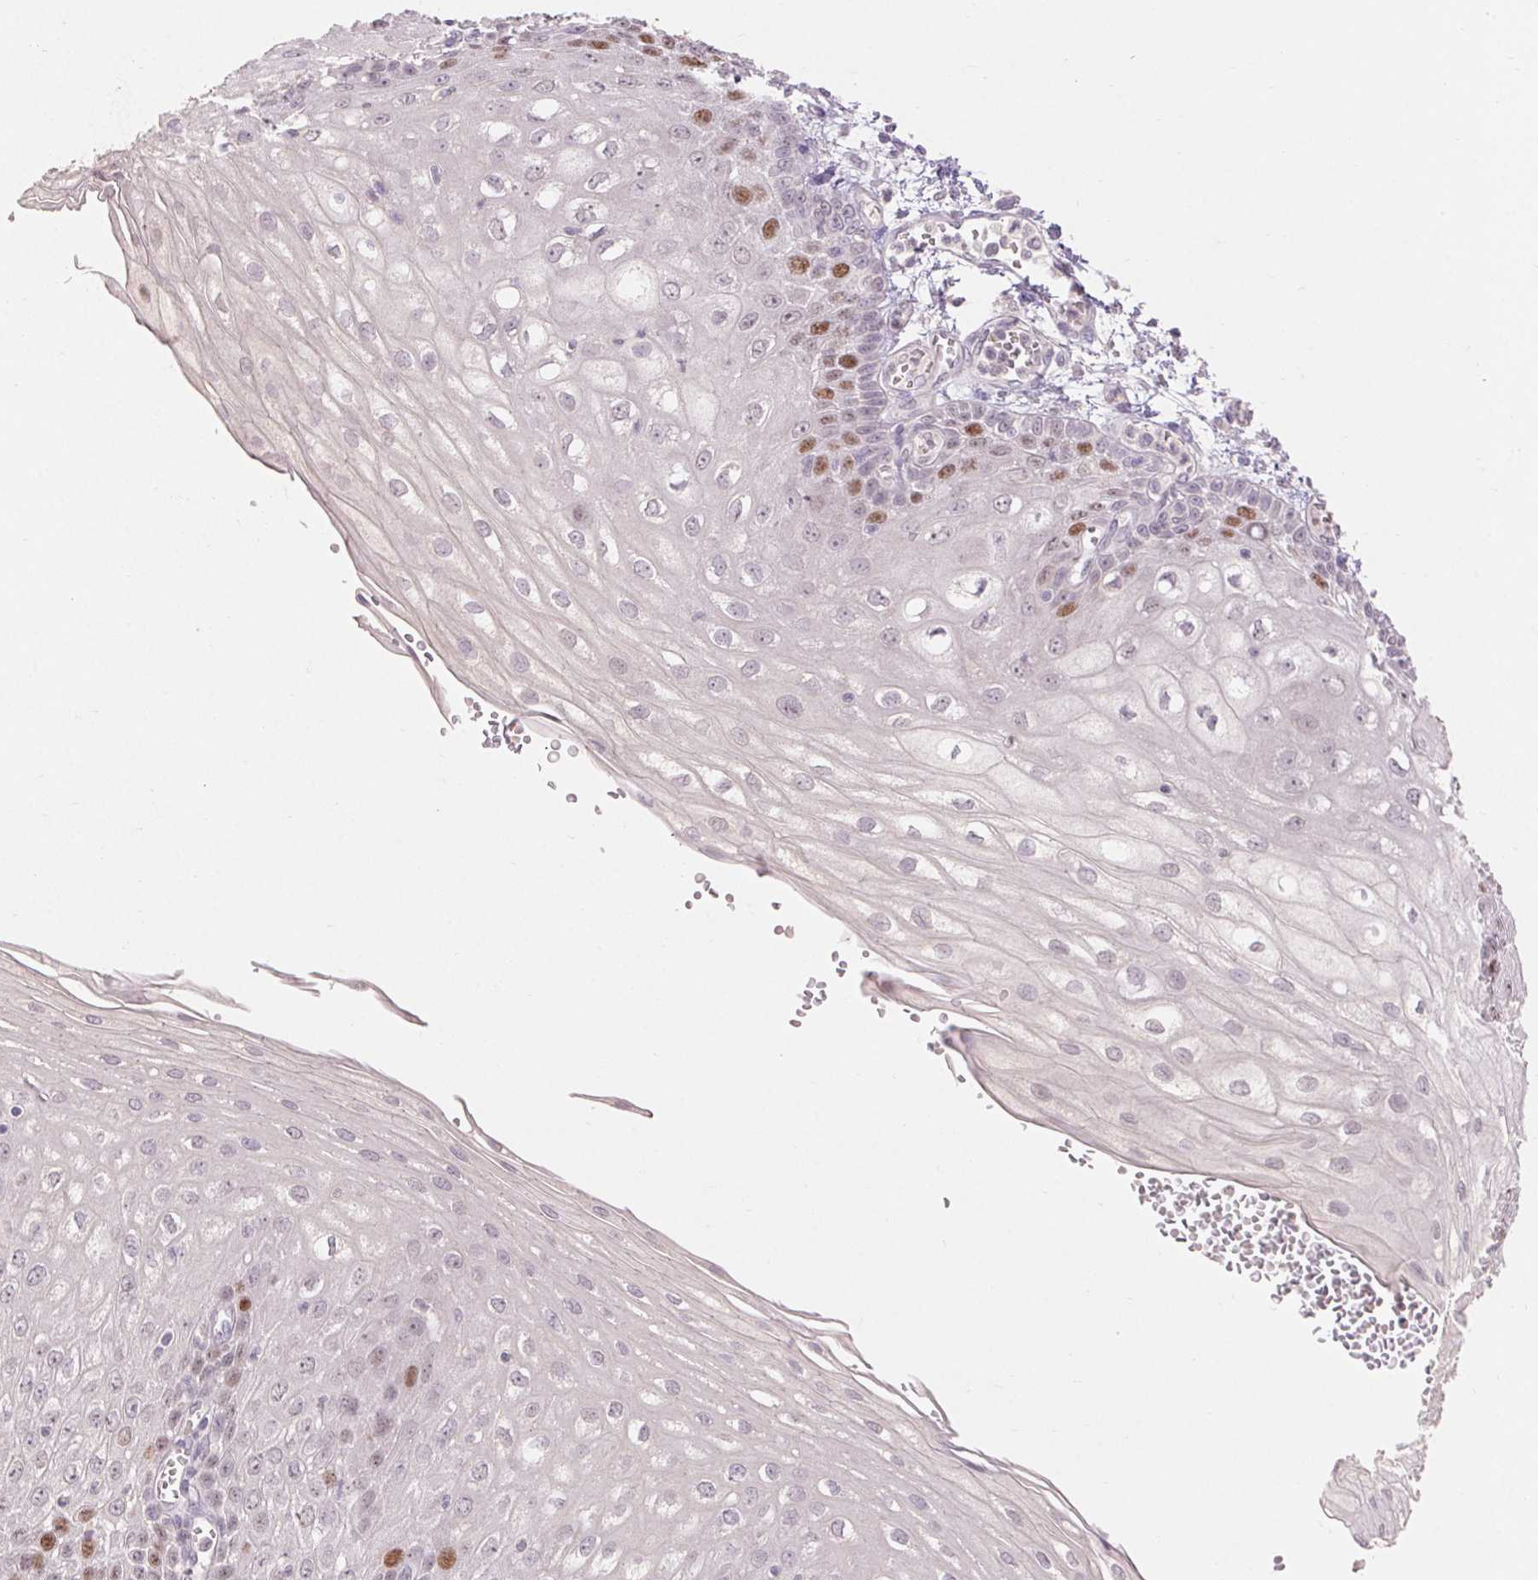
{"staining": {"intensity": "moderate", "quantity": "<25%", "location": "nuclear"}, "tissue": "esophagus", "cell_type": "Squamous epithelial cells", "image_type": "normal", "snomed": [{"axis": "morphology", "description": "Normal tissue, NOS"}, {"axis": "morphology", "description": "Adenocarcinoma, NOS"}, {"axis": "topography", "description": "Esophagus"}], "caption": "DAB immunohistochemical staining of normal human esophagus reveals moderate nuclear protein positivity in about <25% of squamous epithelial cells. The protein of interest is stained brown, and the nuclei are stained in blue (DAB IHC with brightfield microscopy, high magnification).", "gene": "SKP2", "patient": {"sex": "male", "age": 81}}